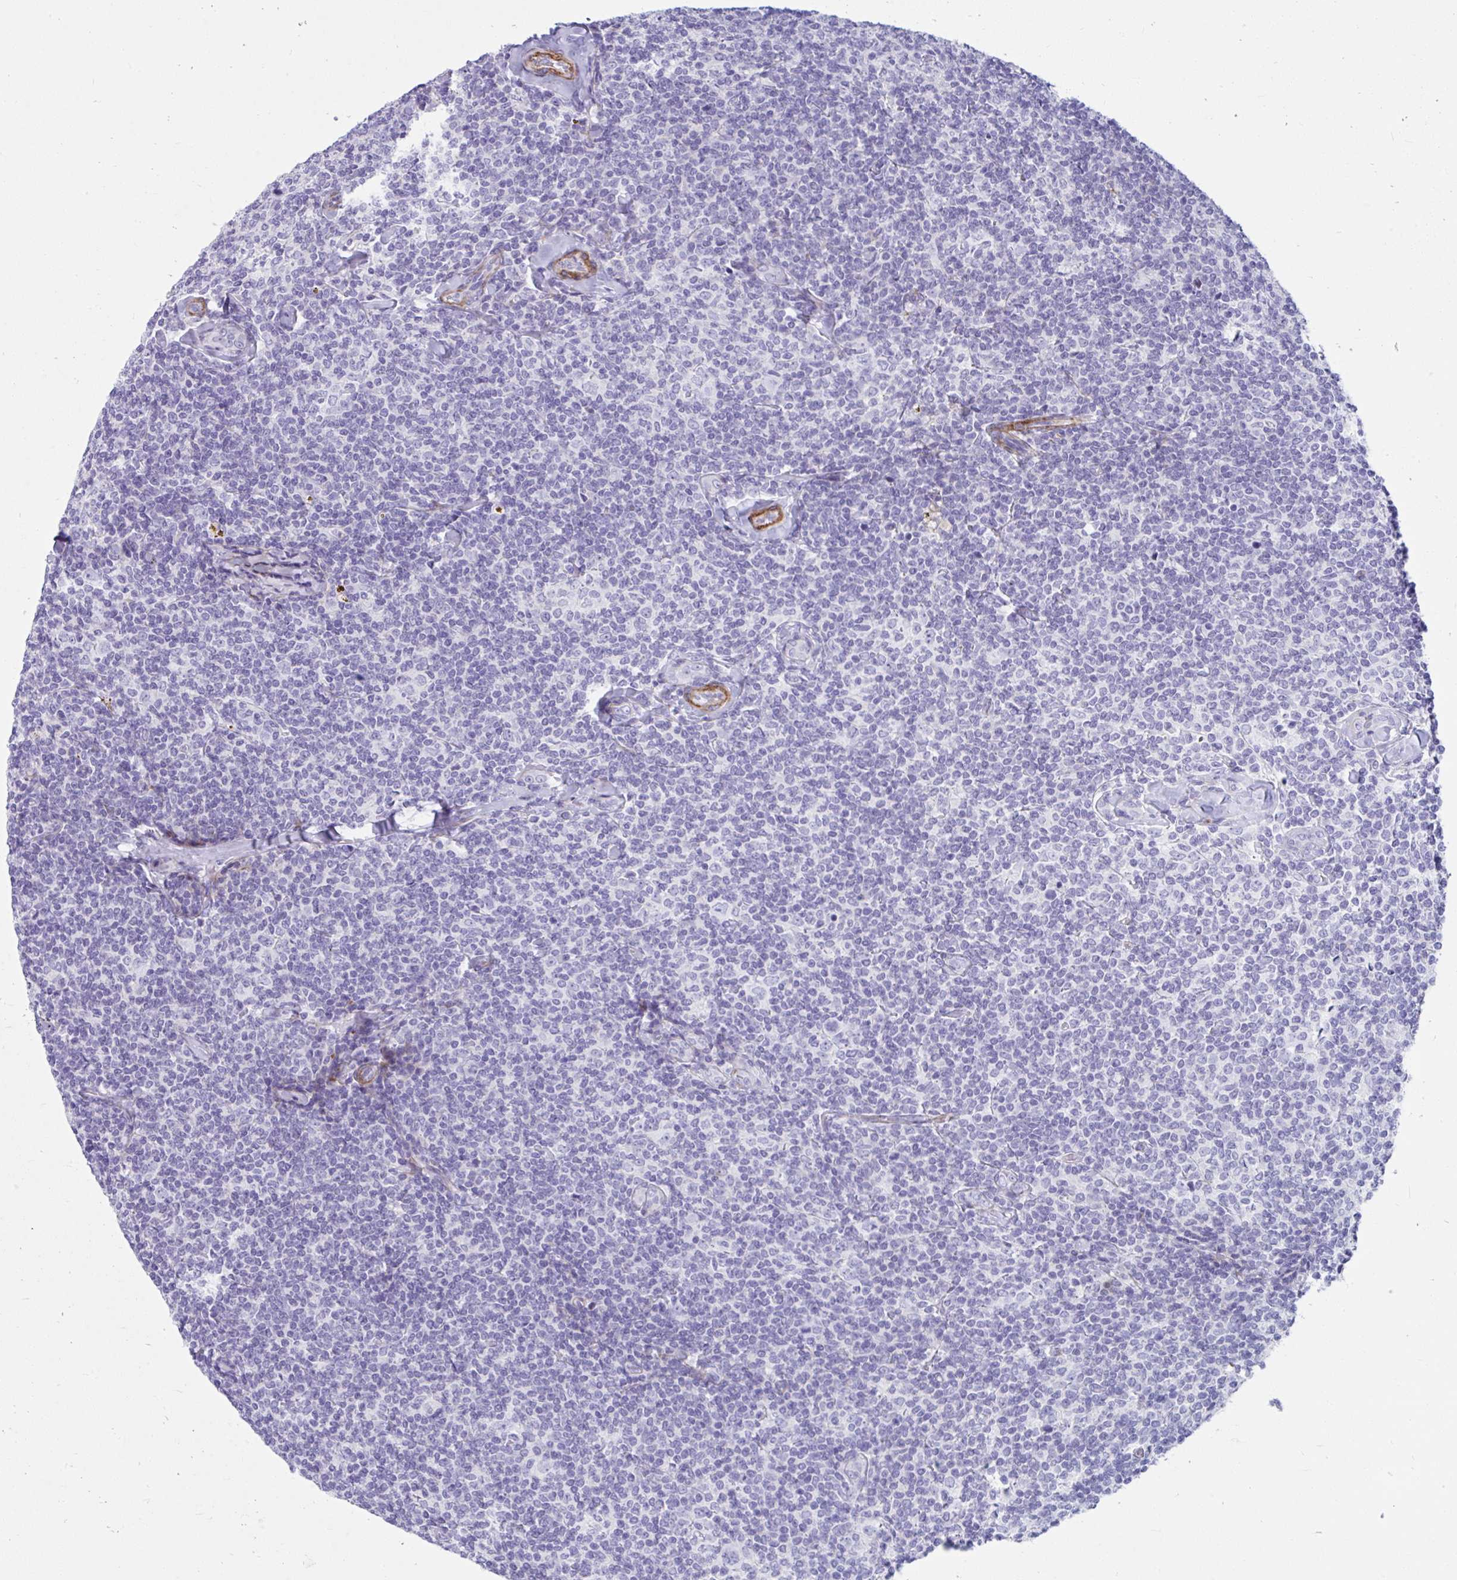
{"staining": {"intensity": "negative", "quantity": "none", "location": "none"}, "tissue": "lymphoma", "cell_type": "Tumor cells", "image_type": "cancer", "snomed": [{"axis": "morphology", "description": "Malignant lymphoma, non-Hodgkin's type, Low grade"}, {"axis": "topography", "description": "Lymph node"}], "caption": "Immunohistochemistry of human malignant lymphoma, non-Hodgkin's type (low-grade) reveals no staining in tumor cells. (DAB immunohistochemistry (IHC), high magnification).", "gene": "GRXCR2", "patient": {"sex": "female", "age": 56}}